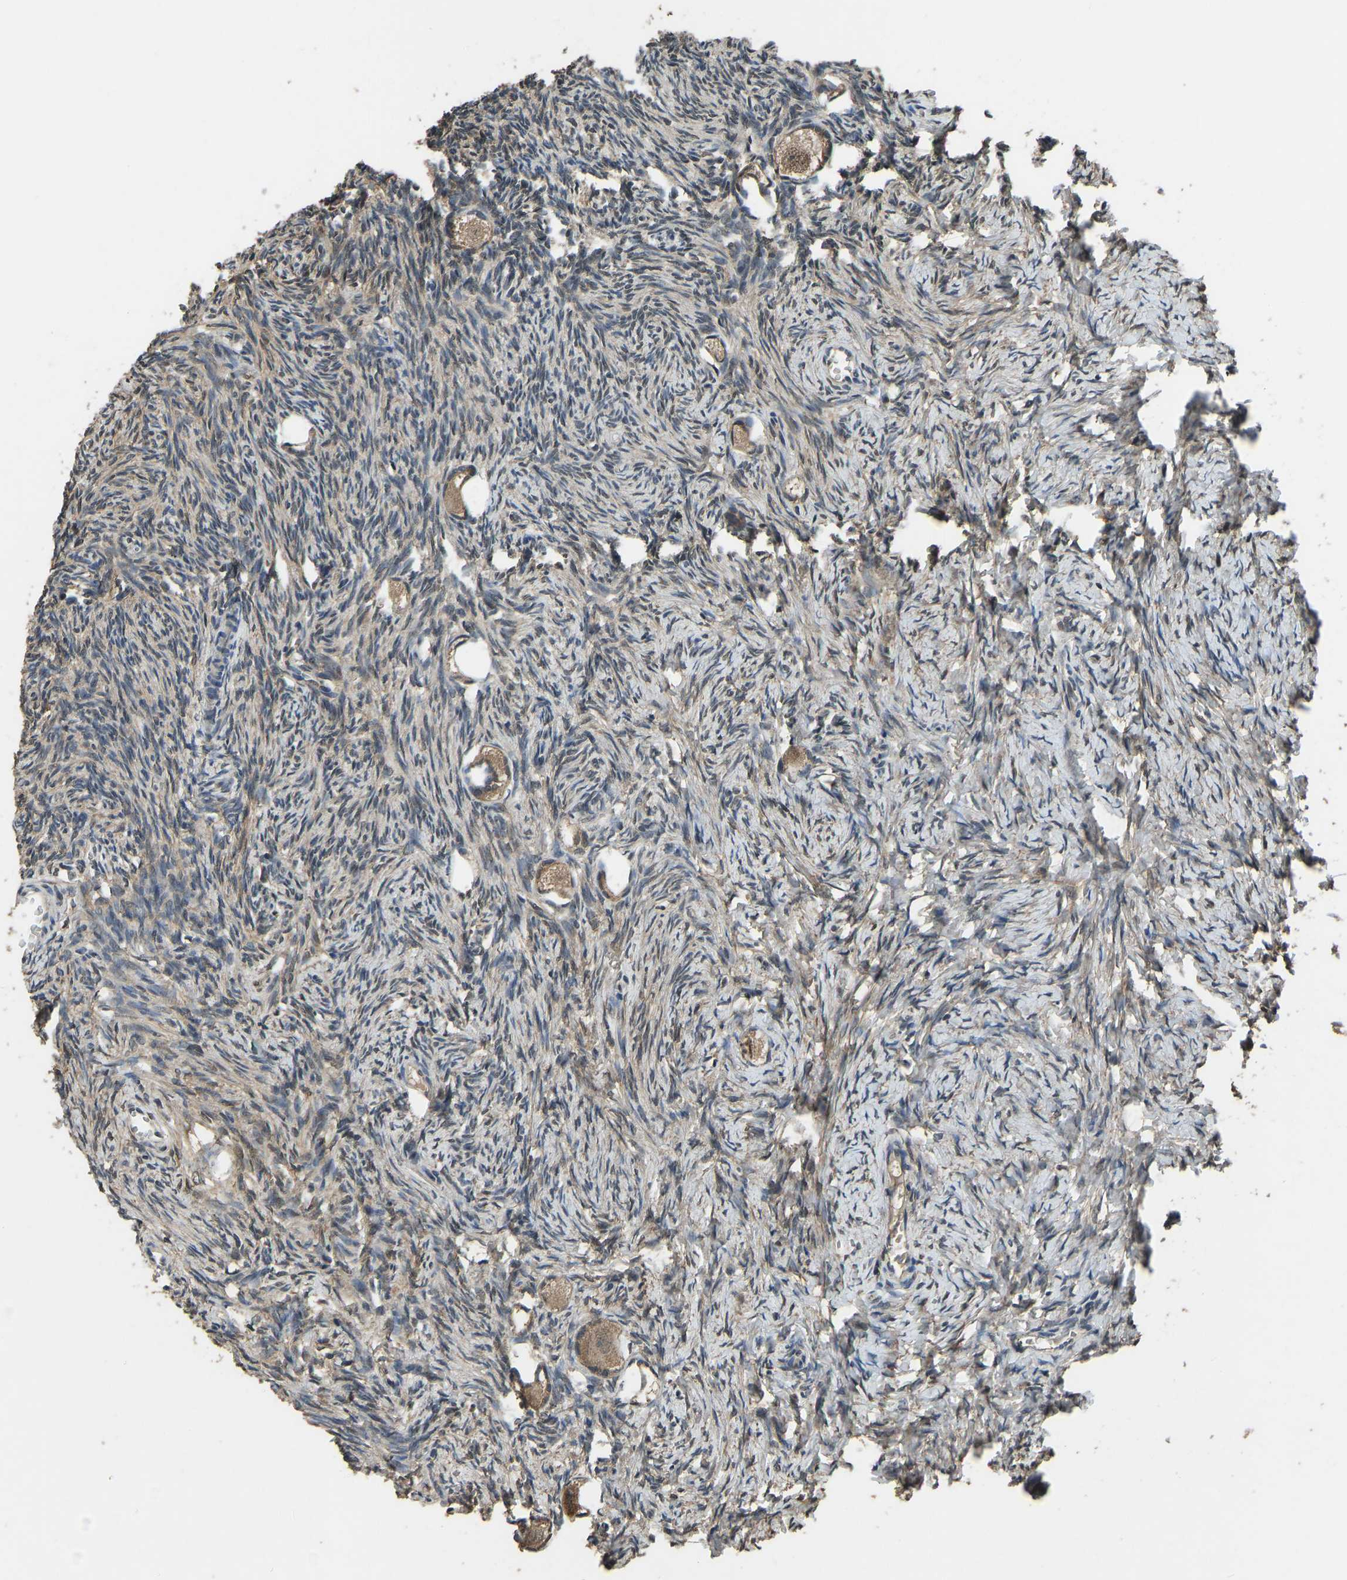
{"staining": {"intensity": "moderate", "quantity": ">75%", "location": "cytoplasmic/membranous"}, "tissue": "ovary", "cell_type": "Follicle cells", "image_type": "normal", "snomed": [{"axis": "morphology", "description": "Normal tissue, NOS"}, {"axis": "topography", "description": "Ovary"}], "caption": "Immunohistochemical staining of unremarkable ovary exhibits moderate cytoplasmic/membranous protein positivity in approximately >75% of follicle cells. Using DAB (brown) and hematoxylin (blue) stains, captured at high magnification using brightfield microscopy.", "gene": "TOX4", "patient": {"sex": "female", "age": 27}}